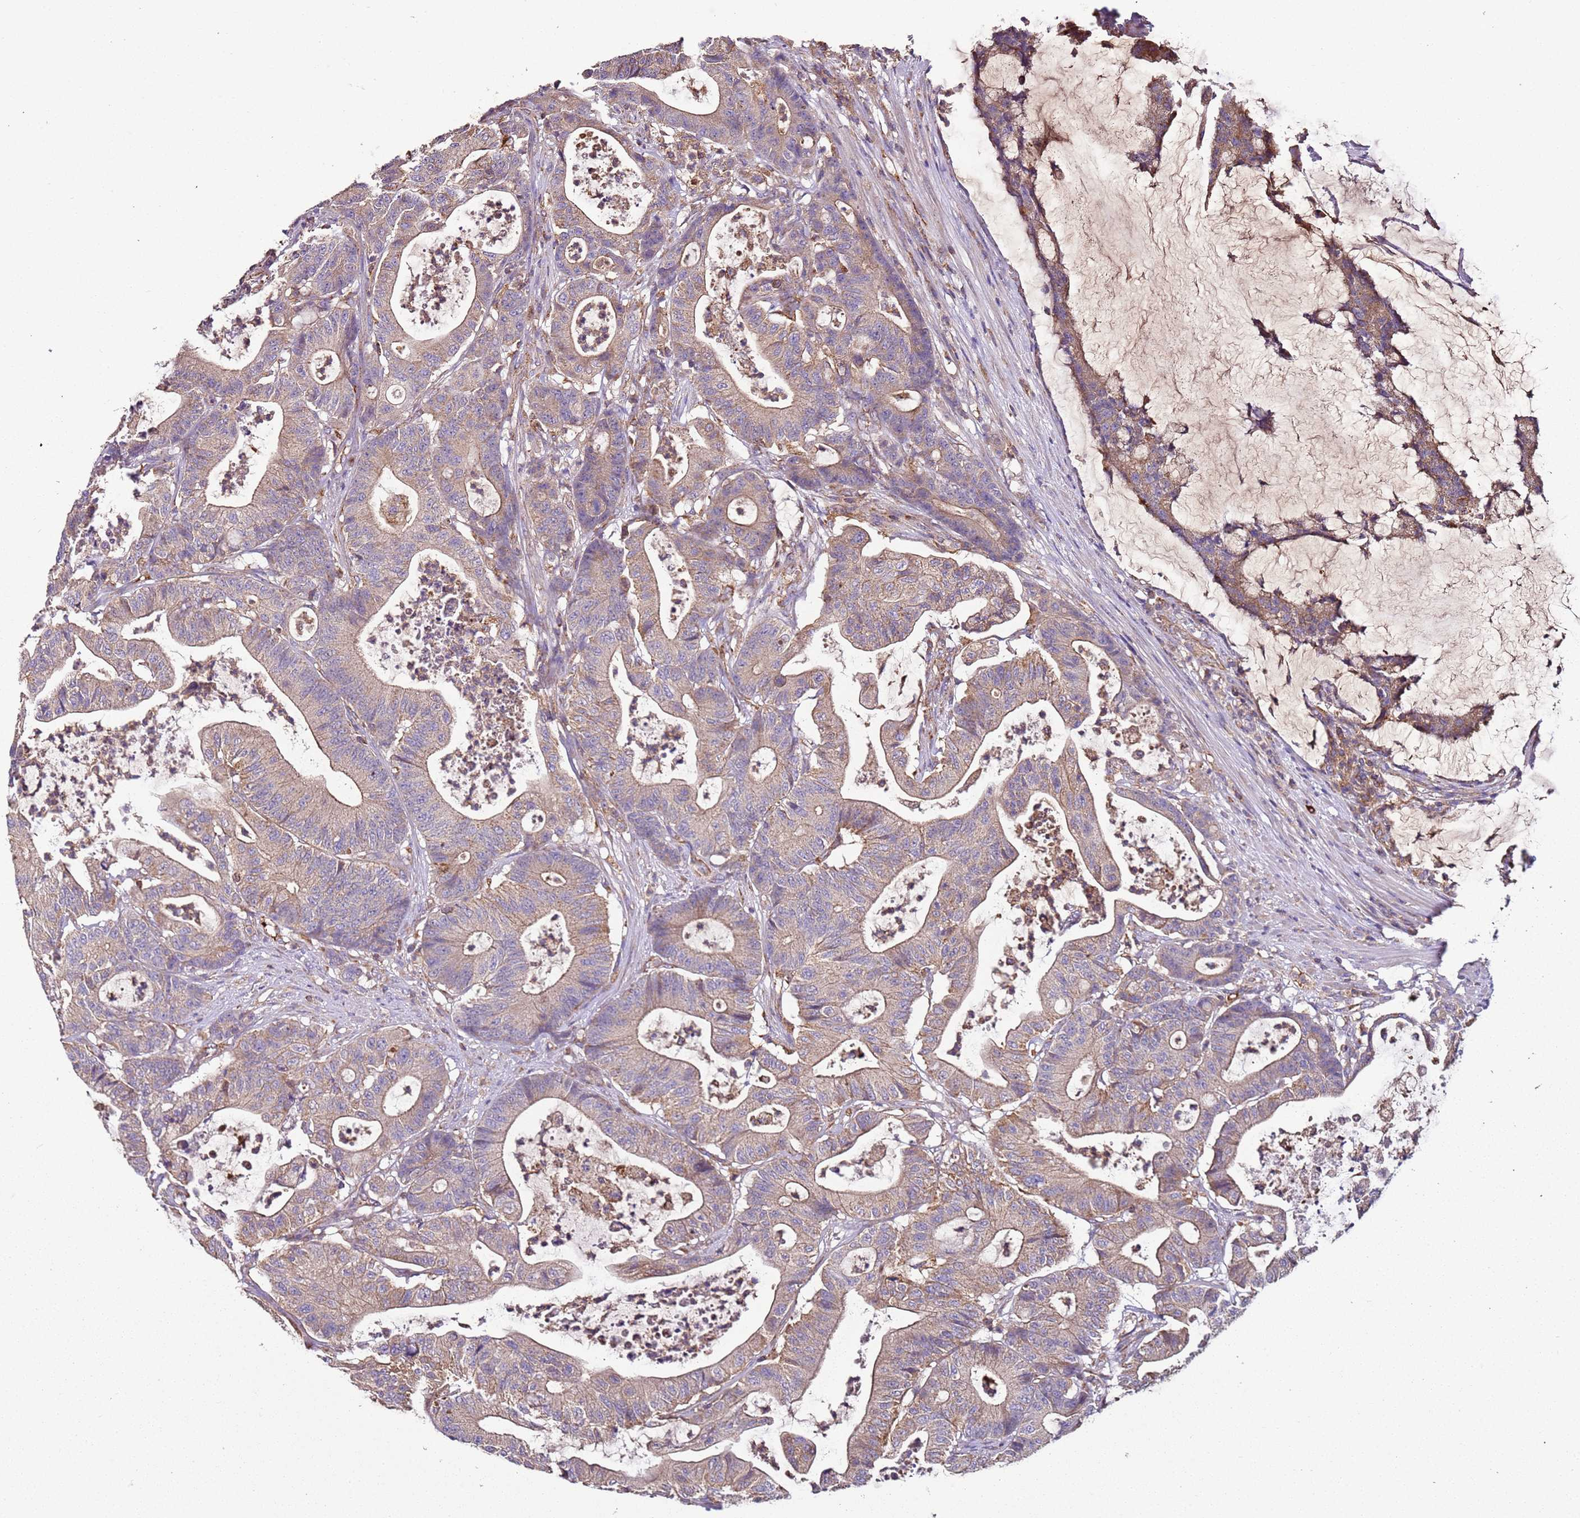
{"staining": {"intensity": "weak", "quantity": "25%-75%", "location": "cytoplasmic/membranous"}, "tissue": "colorectal cancer", "cell_type": "Tumor cells", "image_type": "cancer", "snomed": [{"axis": "morphology", "description": "Adenocarcinoma, NOS"}, {"axis": "topography", "description": "Colon"}], "caption": "A histopathology image of adenocarcinoma (colorectal) stained for a protein shows weak cytoplasmic/membranous brown staining in tumor cells. Ihc stains the protein of interest in brown and the nuclei are stained blue.", "gene": "RMND5A", "patient": {"sex": "female", "age": 84}}